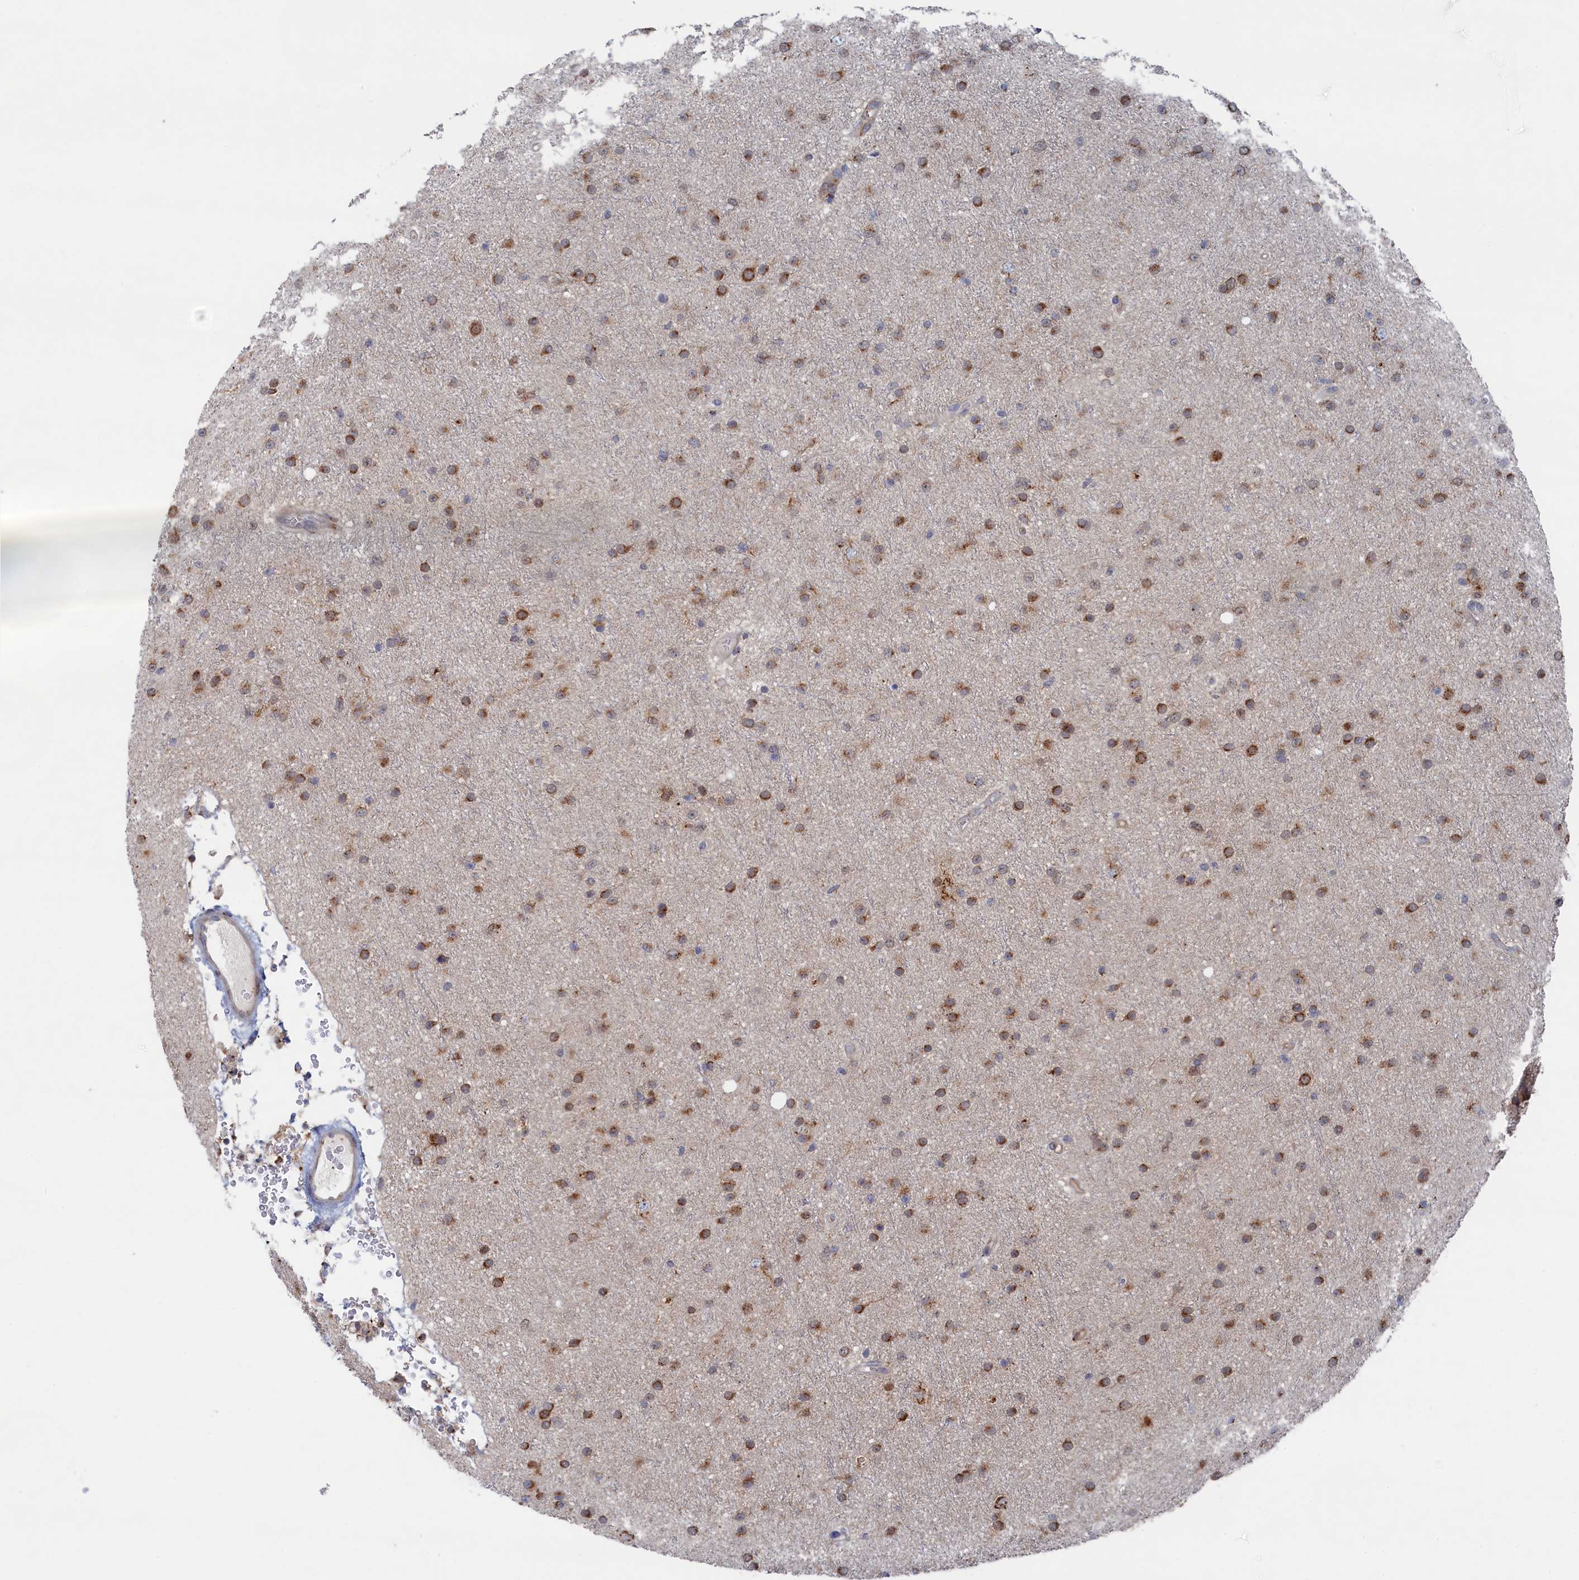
{"staining": {"intensity": "moderate", "quantity": ">75%", "location": "cytoplasmic/membranous"}, "tissue": "glioma", "cell_type": "Tumor cells", "image_type": "cancer", "snomed": [{"axis": "morphology", "description": "Glioma, malignant, Low grade"}, {"axis": "topography", "description": "Cerebral cortex"}], "caption": "Moderate cytoplasmic/membranous expression is identified in about >75% of tumor cells in glioma.", "gene": "IRX1", "patient": {"sex": "female", "age": 39}}